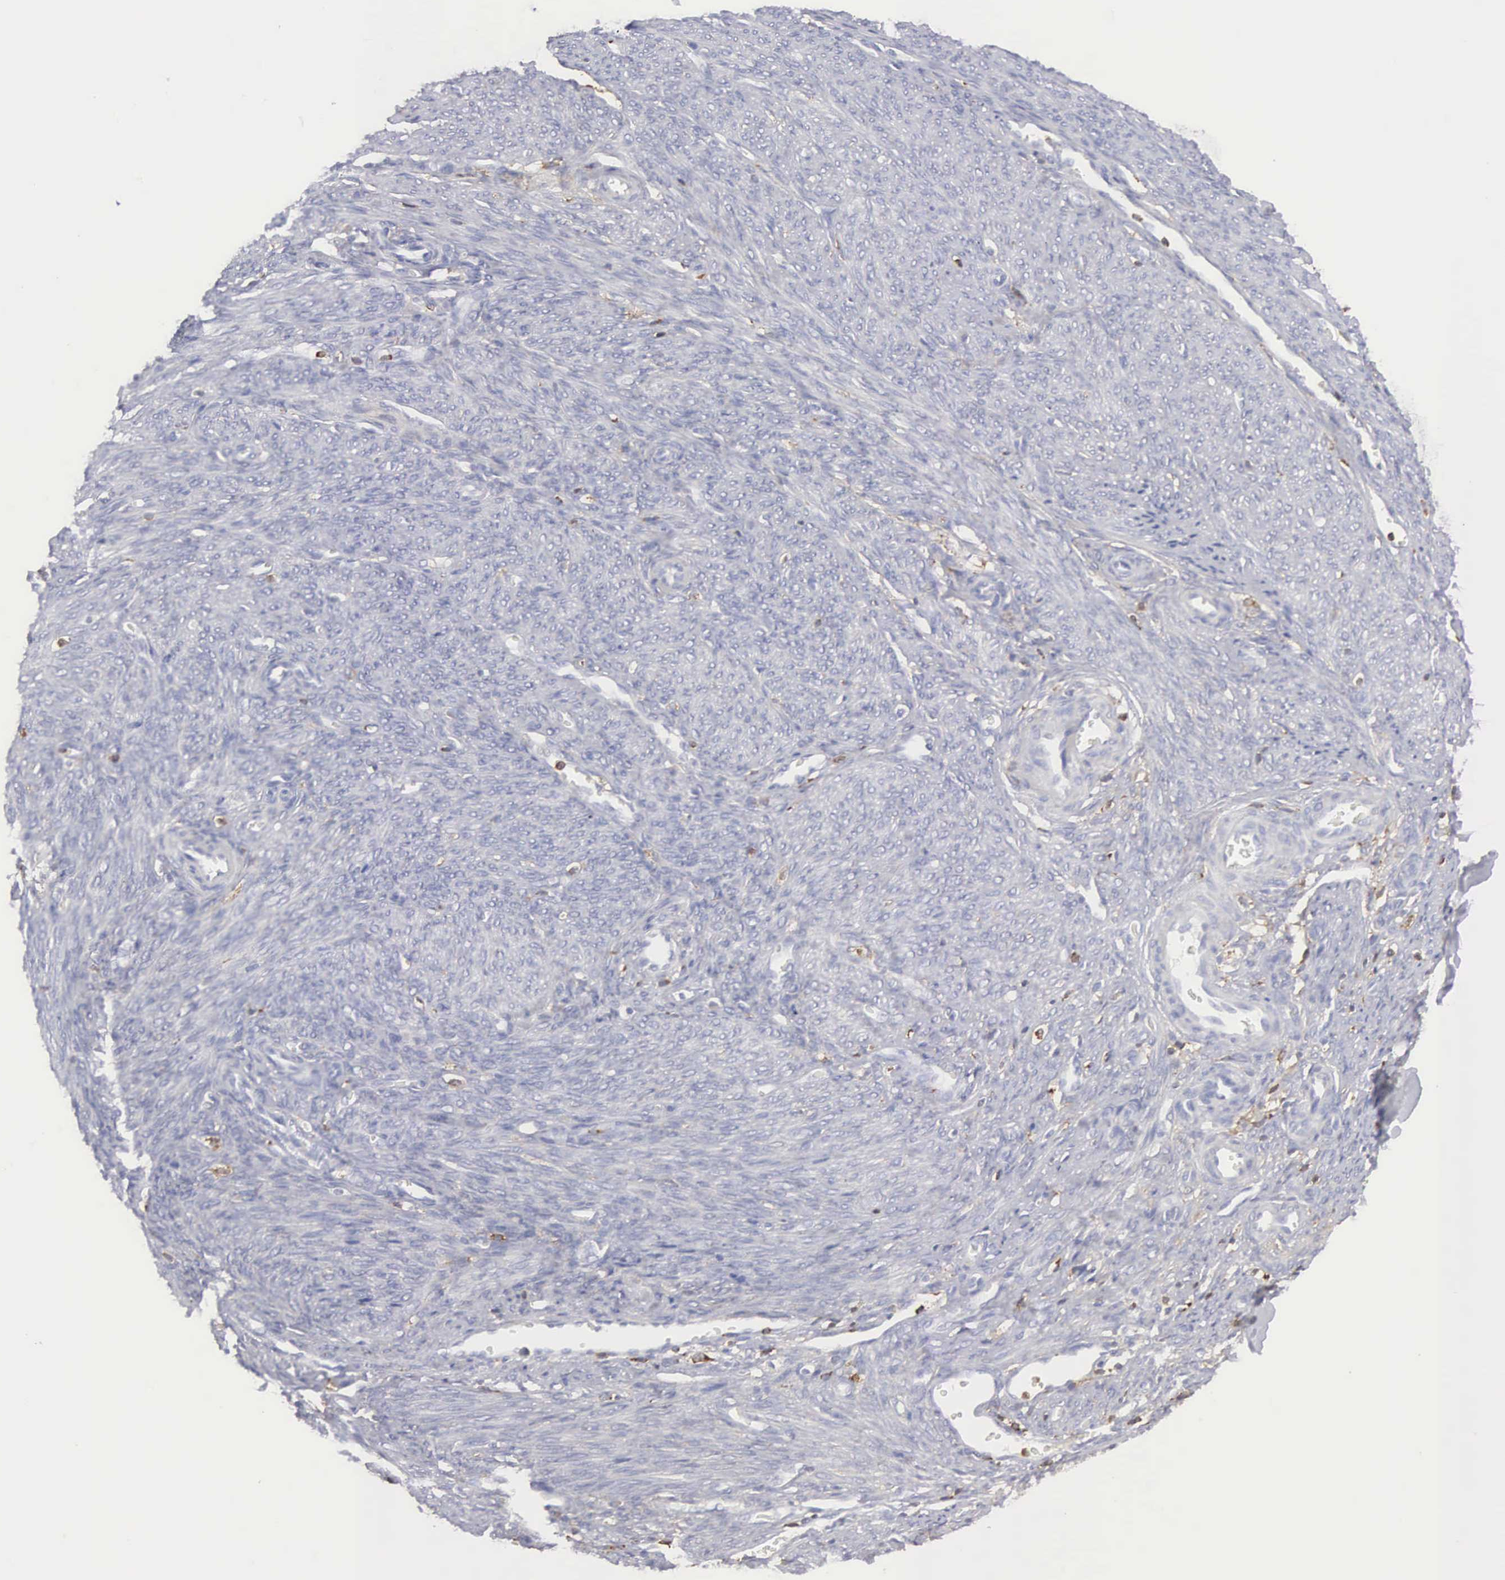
{"staining": {"intensity": "weak", "quantity": "<25%", "location": "nuclear"}, "tissue": "endometrium", "cell_type": "Cells in endometrial stroma", "image_type": "normal", "snomed": [{"axis": "morphology", "description": "Normal tissue, NOS"}, {"axis": "topography", "description": "Uterus"}], "caption": "This histopathology image is of benign endometrium stained with immunohistochemistry (IHC) to label a protein in brown with the nuclei are counter-stained blue. There is no positivity in cells in endometrial stroma. The staining is performed using DAB brown chromogen with nuclei counter-stained in using hematoxylin.", "gene": "ENSG00000285304", "patient": {"sex": "female", "age": 83}}